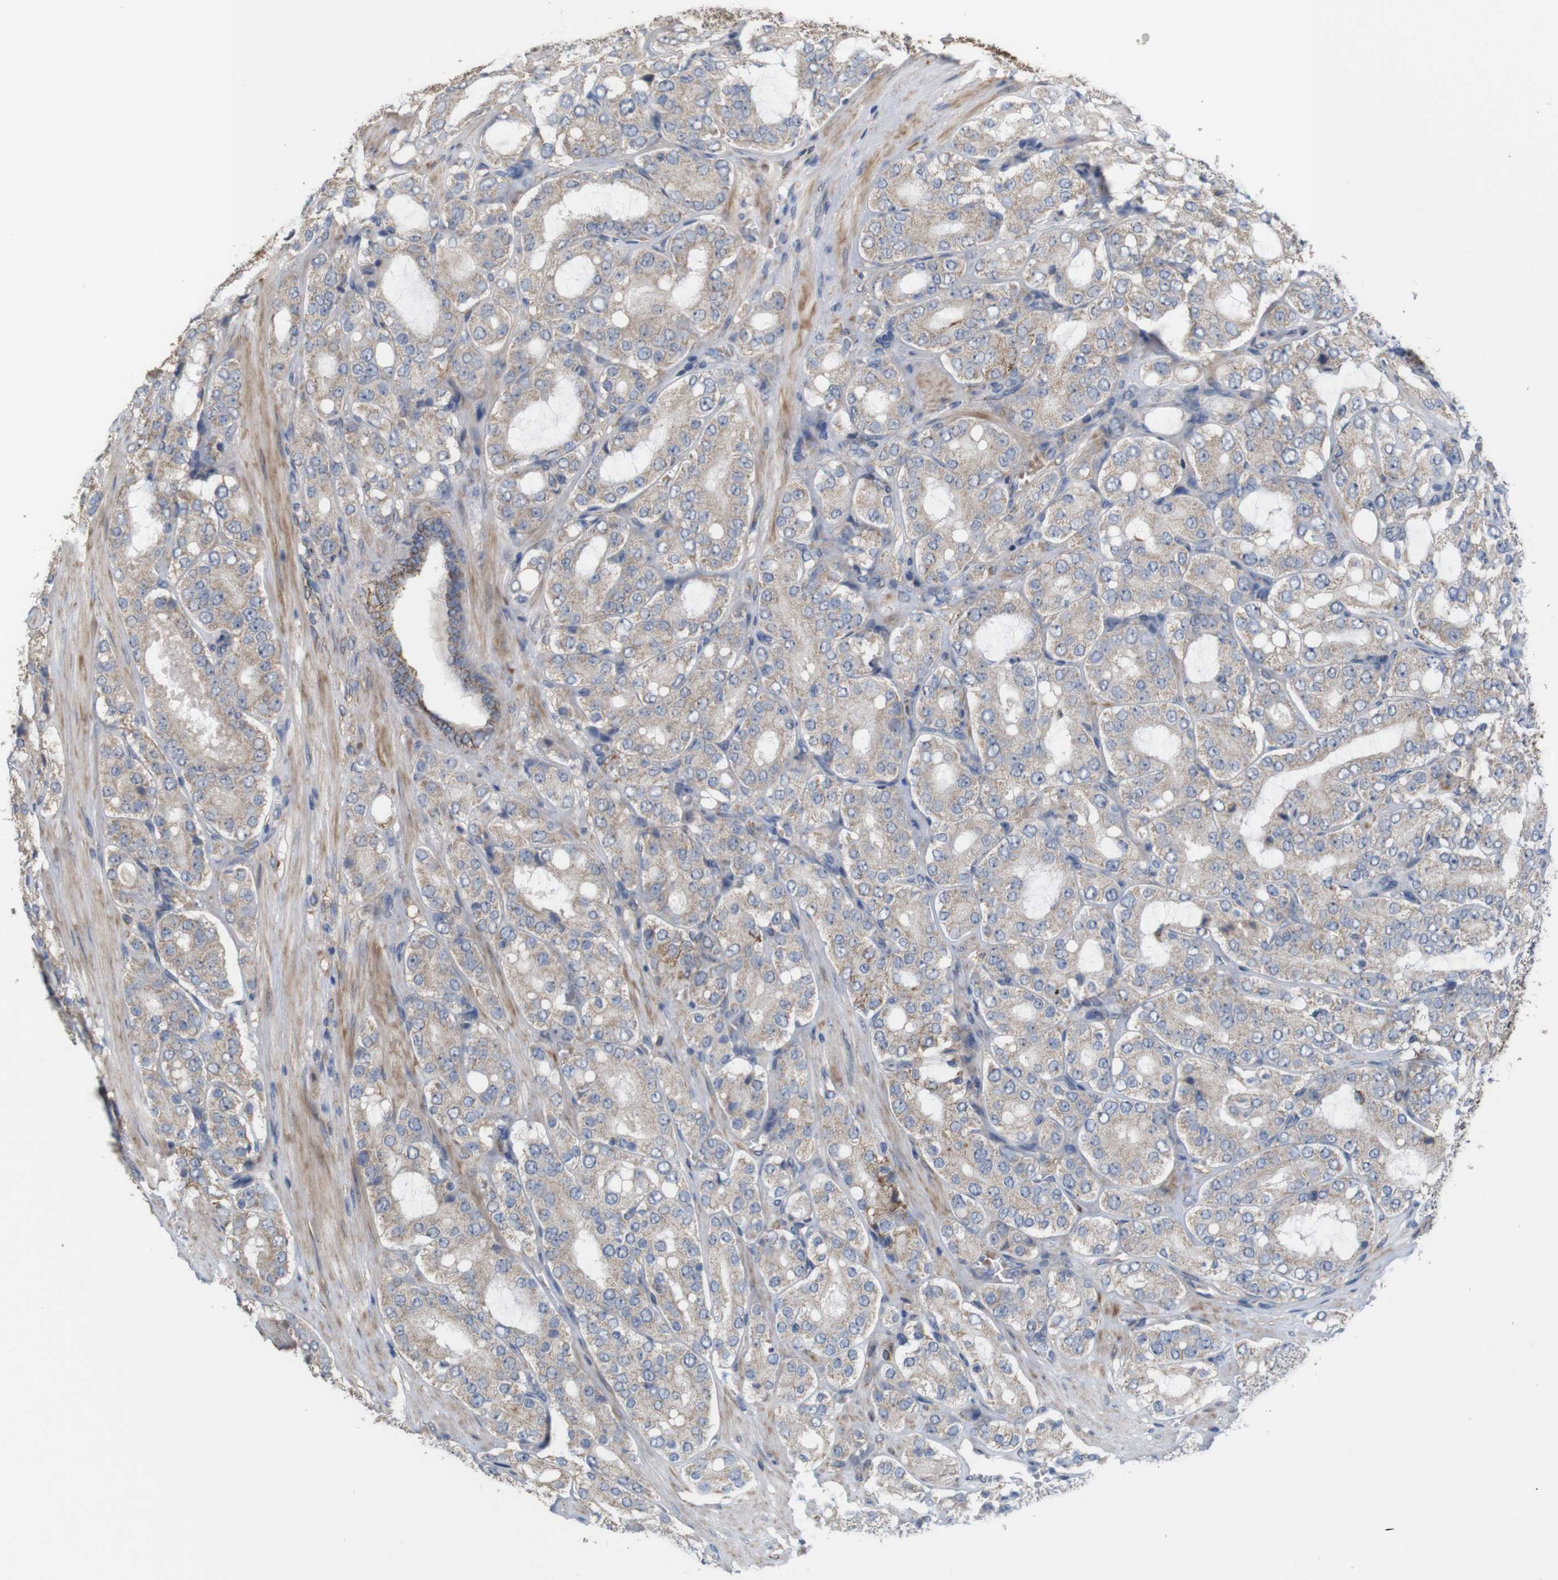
{"staining": {"intensity": "moderate", "quantity": "25%-75%", "location": "cytoplasmic/membranous"}, "tissue": "prostate cancer", "cell_type": "Tumor cells", "image_type": "cancer", "snomed": [{"axis": "morphology", "description": "Adenocarcinoma, High grade"}, {"axis": "topography", "description": "Prostate"}], "caption": "DAB (3,3'-diaminobenzidine) immunohistochemical staining of prostate adenocarcinoma (high-grade) shows moderate cytoplasmic/membranous protein staining in approximately 25%-75% of tumor cells.", "gene": "PTPRR", "patient": {"sex": "male", "age": 65}}